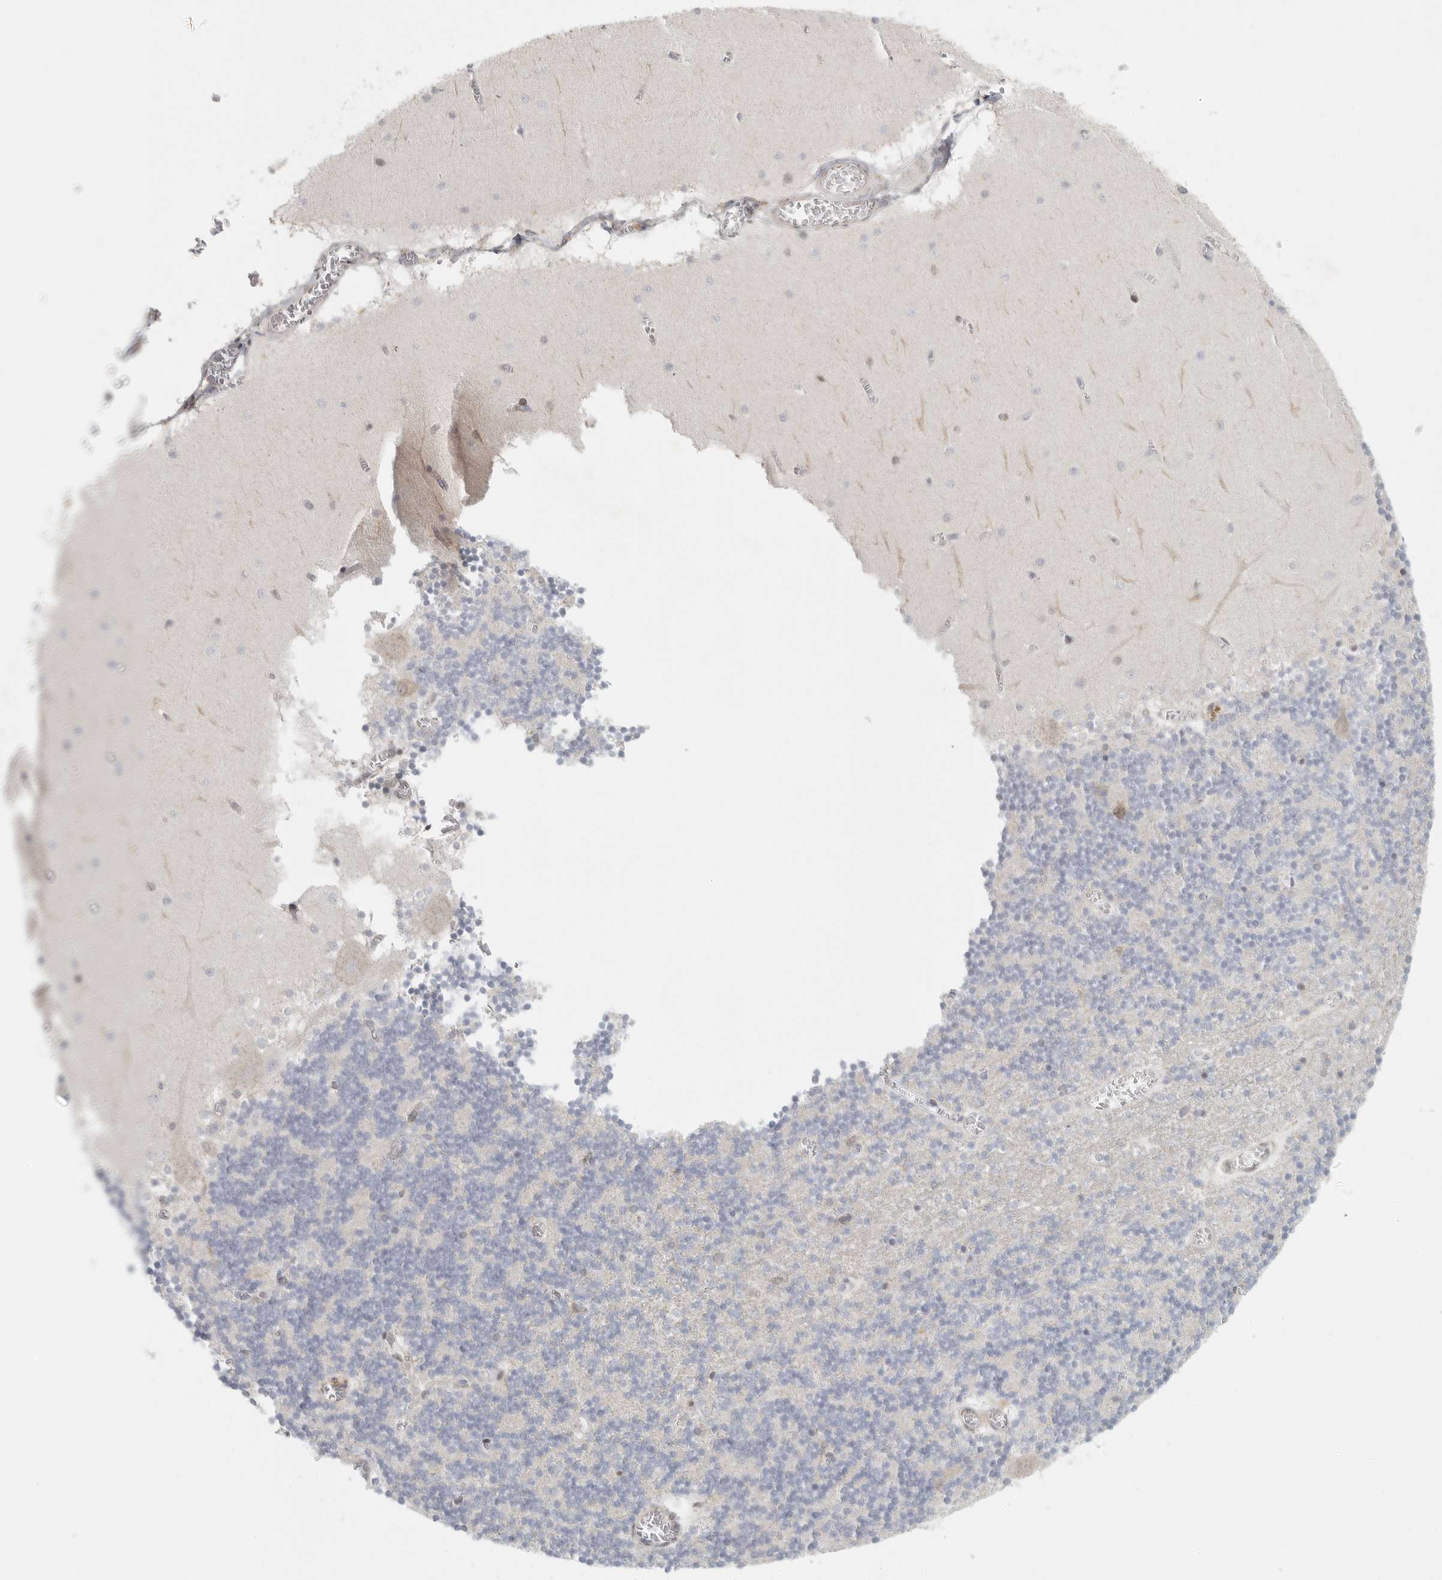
{"staining": {"intensity": "negative", "quantity": "none", "location": "none"}, "tissue": "cerebellum", "cell_type": "Cells in granular layer", "image_type": "normal", "snomed": [{"axis": "morphology", "description": "Normal tissue, NOS"}, {"axis": "topography", "description": "Cerebellum"}], "caption": "High magnification brightfield microscopy of normal cerebellum stained with DAB (3,3'-diaminobenzidine) (brown) and counterstained with hematoxylin (blue): cells in granular layer show no significant positivity.", "gene": "HDAC6", "patient": {"sex": "female", "age": 28}}